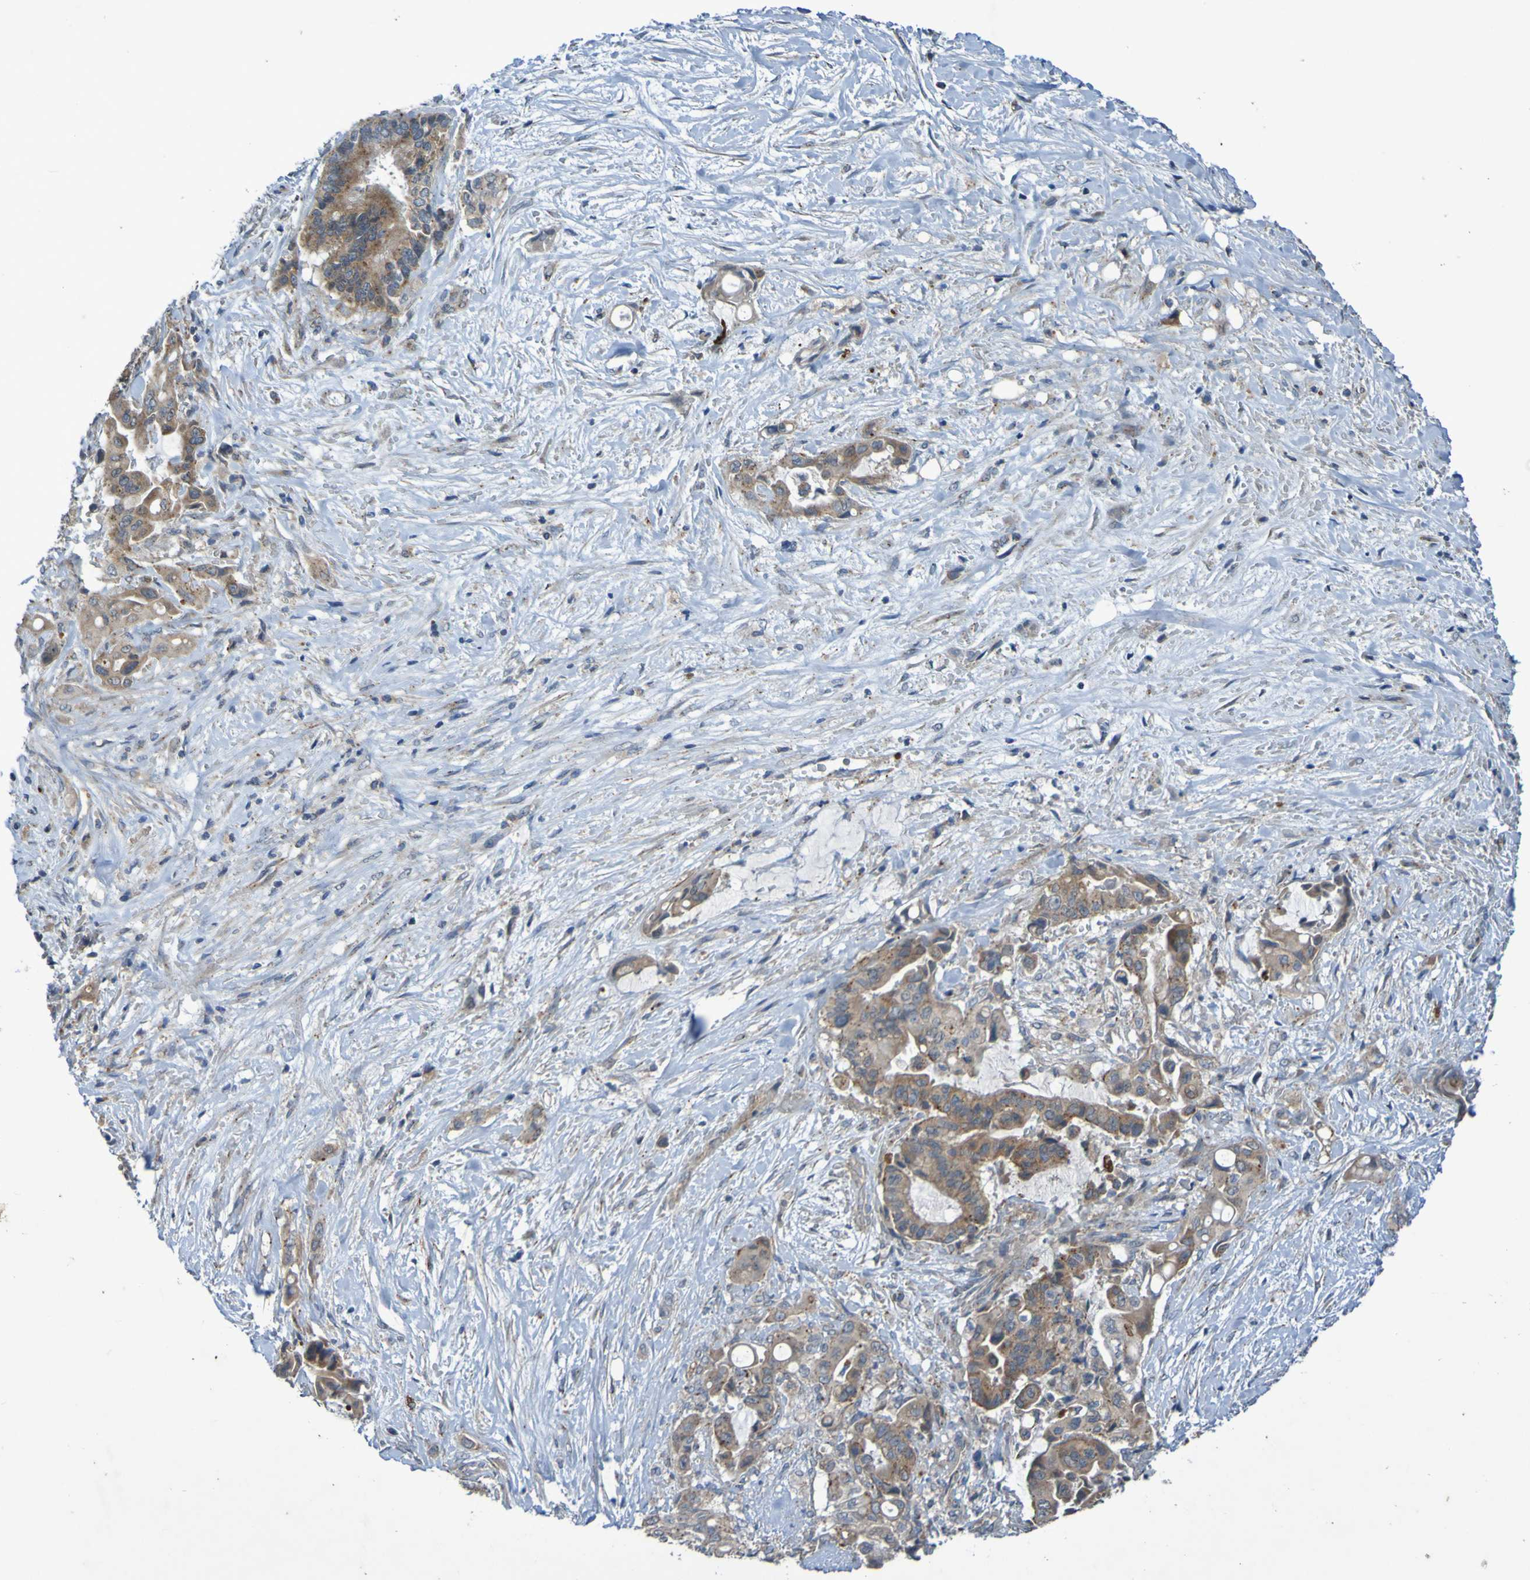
{"staining": {"intensity": "weak", "quantity": ">75%", "location": "cytoplasmic/membranous"}, "tissue": "liver cancer", "cell_type": "Tumor cells", "image_type": "cancer", "snomed": [{"axis": "morphology", "description": "Cholangiocarcinoma"}, {"axis": "topography", "description": "Liver"}], "caption": "Immunohistochemical staining of human liver cancer reveals low levels of weak cytoplasmic/membranous protein positivity in about >75% of tumor cells. The staining was performed using DAB (3,3'-diaminobenzidine) to visualize the protein expression in brown, while the nuclei were stained in blue with hematoxylin (Magnification: 20x).", "gene": "ANGPT4", "patient": {"sex": "female", "age": 61}}